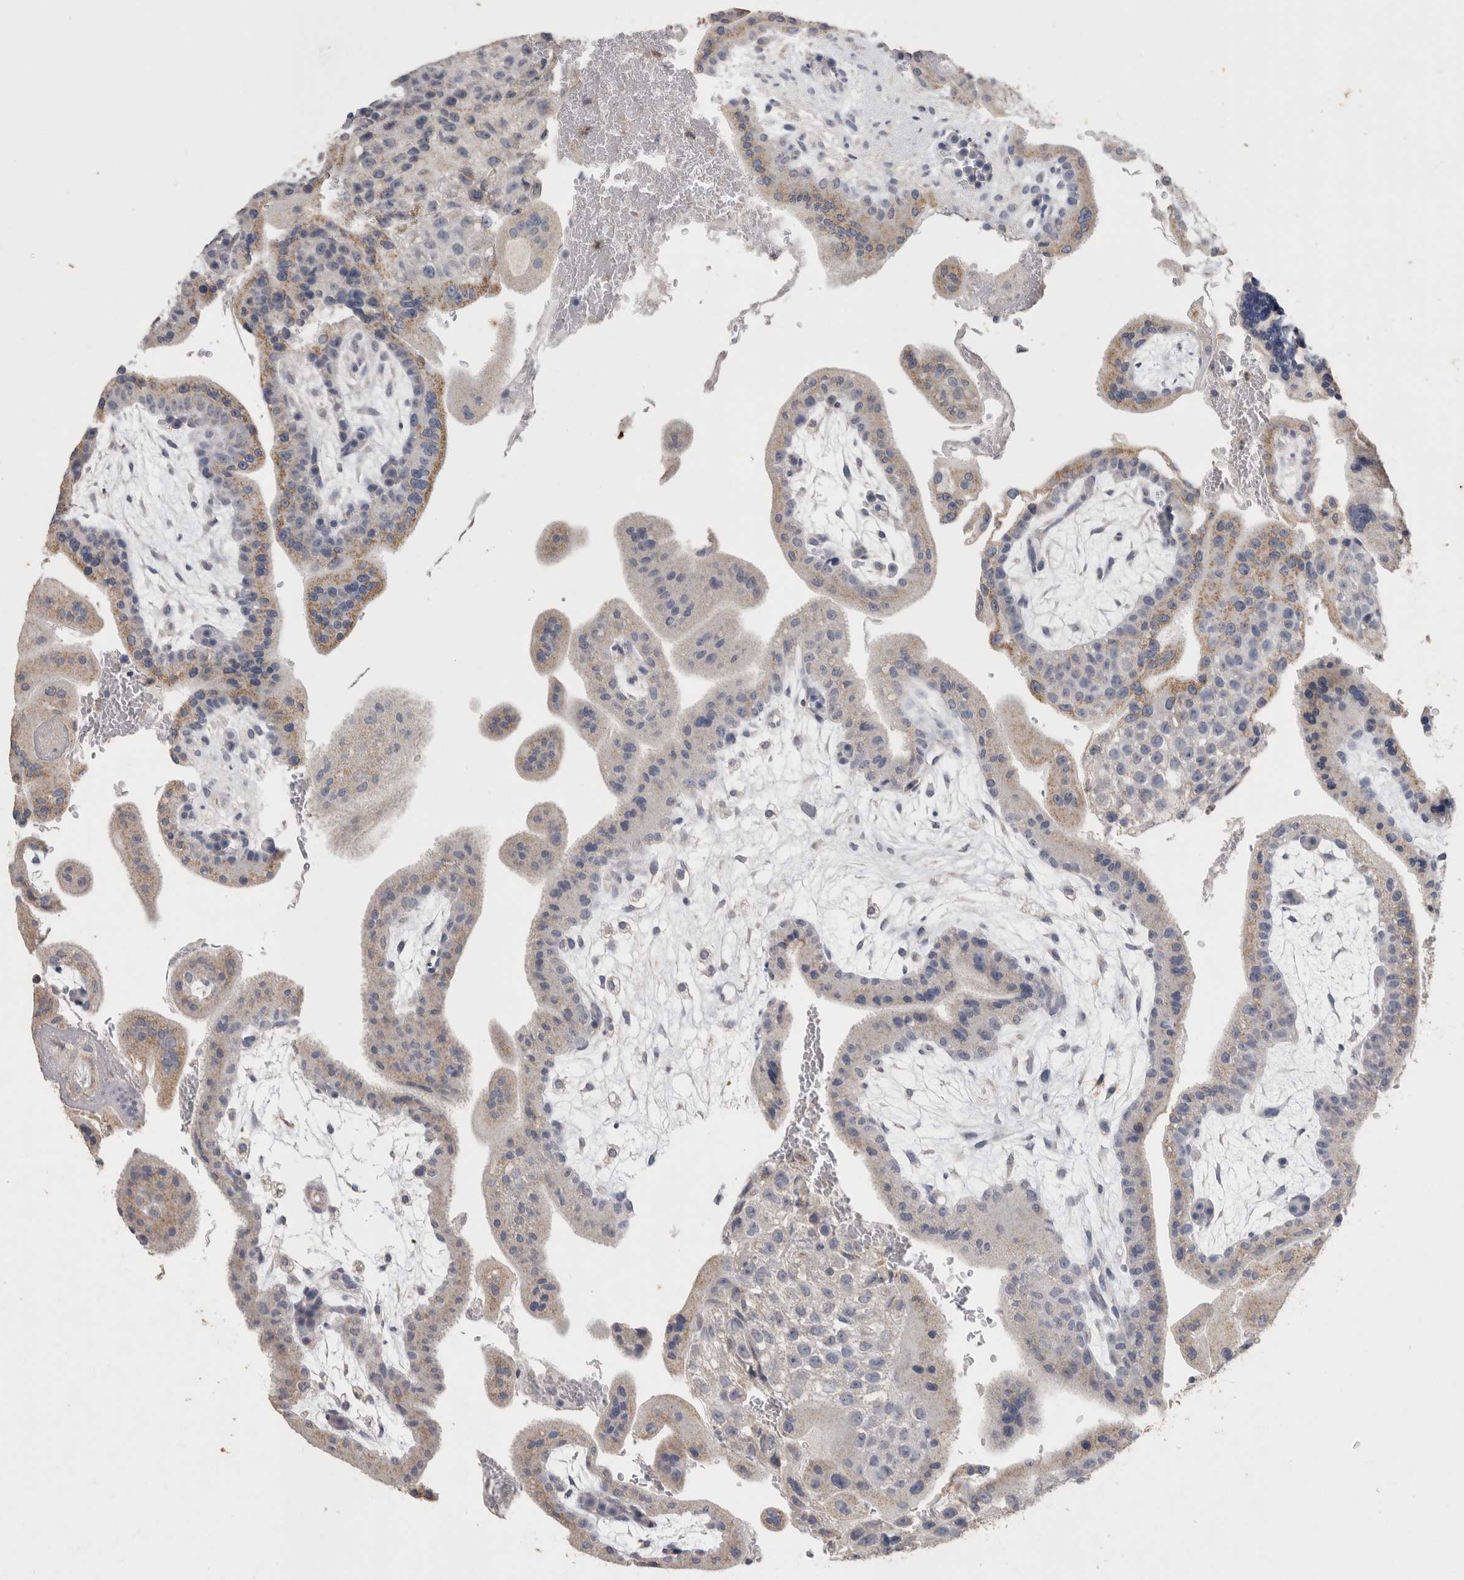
{"staining": {"intensity": "weak", "quantity": "25%-75%", "location": "cytoplasmic/membranous"}, "tissue": "placenta", "cell_type": "Trophoblastic cells", "image_type": "normal", "snomed": [{"axis": "morphology", "description": "Normal tissue, NOS"}, {"axis": "topography", "description": "Placenta"}], "caption": "The immunohistochemical stain highlights weak cytoplasmic/membranous staining in trophoblastic cells of unremarkable placenta. (IHC, brightfield microscopy, high magnification).", "gene": "CNTFR", "patient": {"sex": "female", "age": 35}}